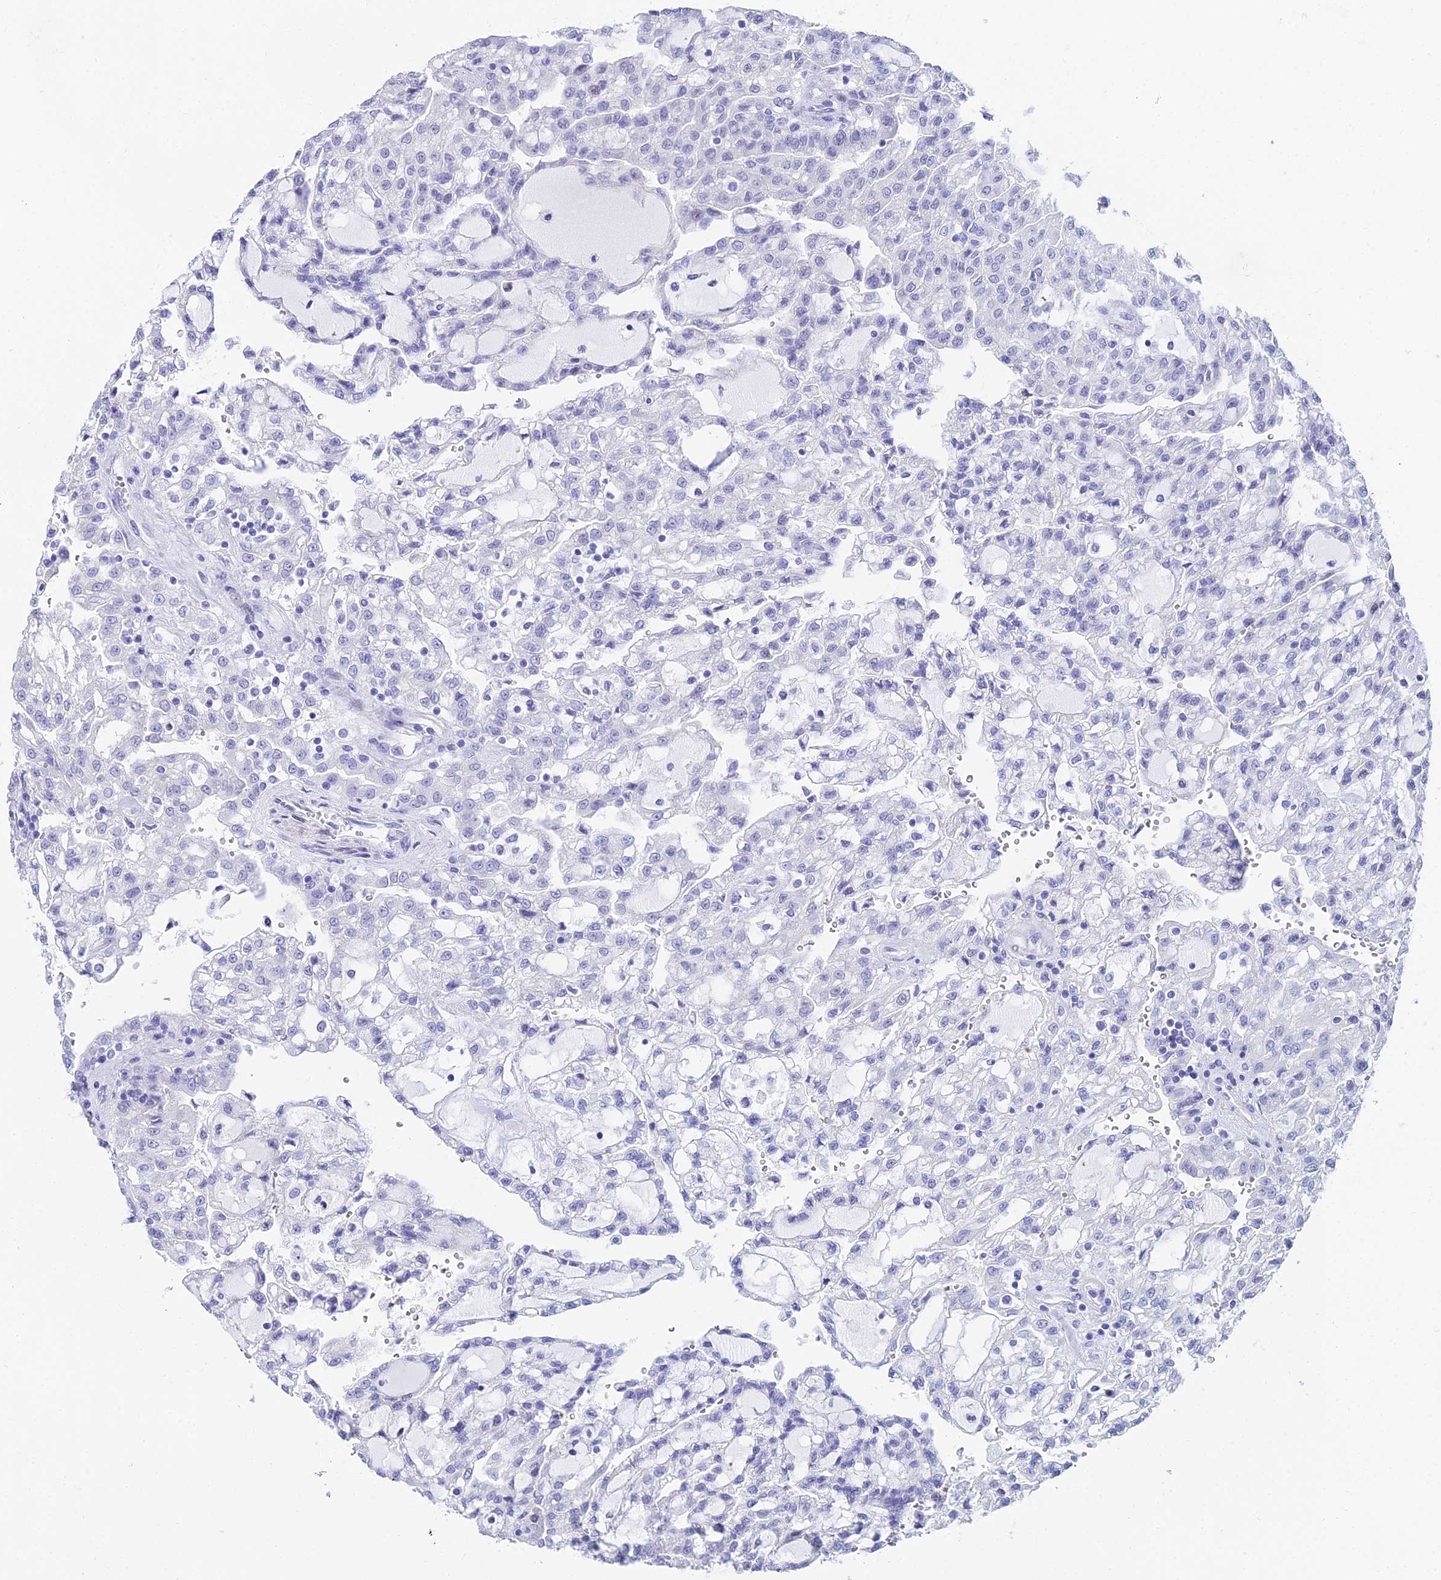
{"staining": {"intensity": "negative", "quantity": "none", "location": "none"}, "tissue": "renal cancer", "cell_type": "Tumor cells", "image_type": "cancer", "snomed": [{"axis": "morphology", "description": "Adenocarcinoma, NOS"}, {"axis": "topography", "description": "Kidney"}], "caption": "Immunohistochemical staining of human adenocarcinoma (renal) reveals no significant expression in tumor cells. The staining is performed using DAB brown chromogen with nuclei counter-stained in using hematoxylin.", "gene": "HSPA1L", "patient": {"sex": "male", "age": 63}}